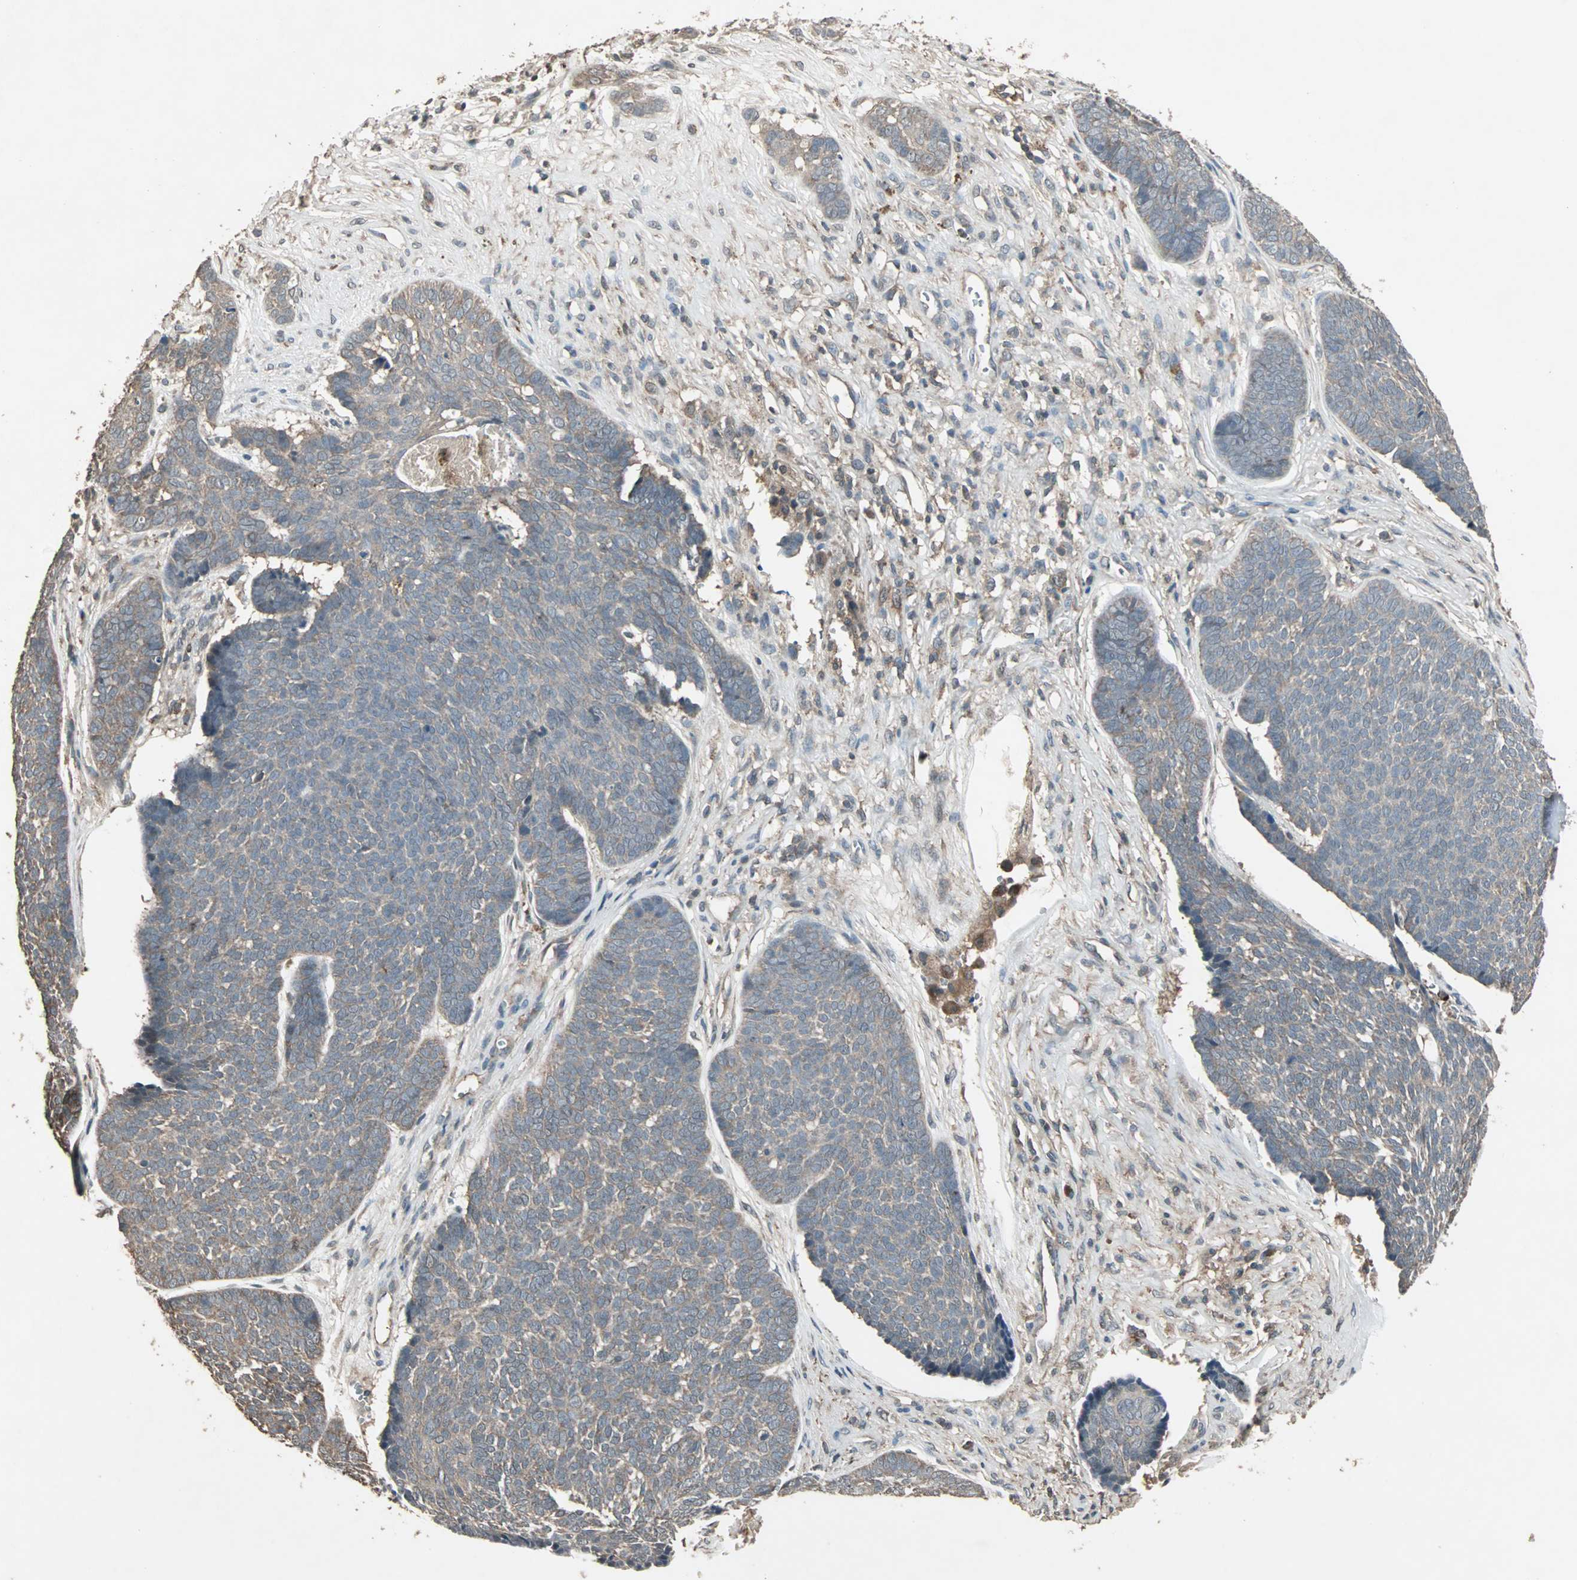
{"staining": {"intensity": "weak", "quantity": ">75%", "location": "cytoplasmic/membranous"}, "tissue": "skin cancer", "cell_type": "Tumor cells", "image_type": "cancer", "snomed": [{"axis": "morphology", "description": "Basal cell carcinoma"}, {"axis": "topography", "description": "Skin"}], "caption": "Immunohistochemistry (IHC) histopathology image of neoplastic tissue: skin basal cell carcinoma stained using immunohistochemistry (IHC) exhibits low levels of weak protein expression localized specifically in the cytoplasmic/membranous of tumor cells, appearing as a cytoplasmic/membranous brown color.", "gene": "UBAC1", "patient": {"sex": "male", "age": 84}}